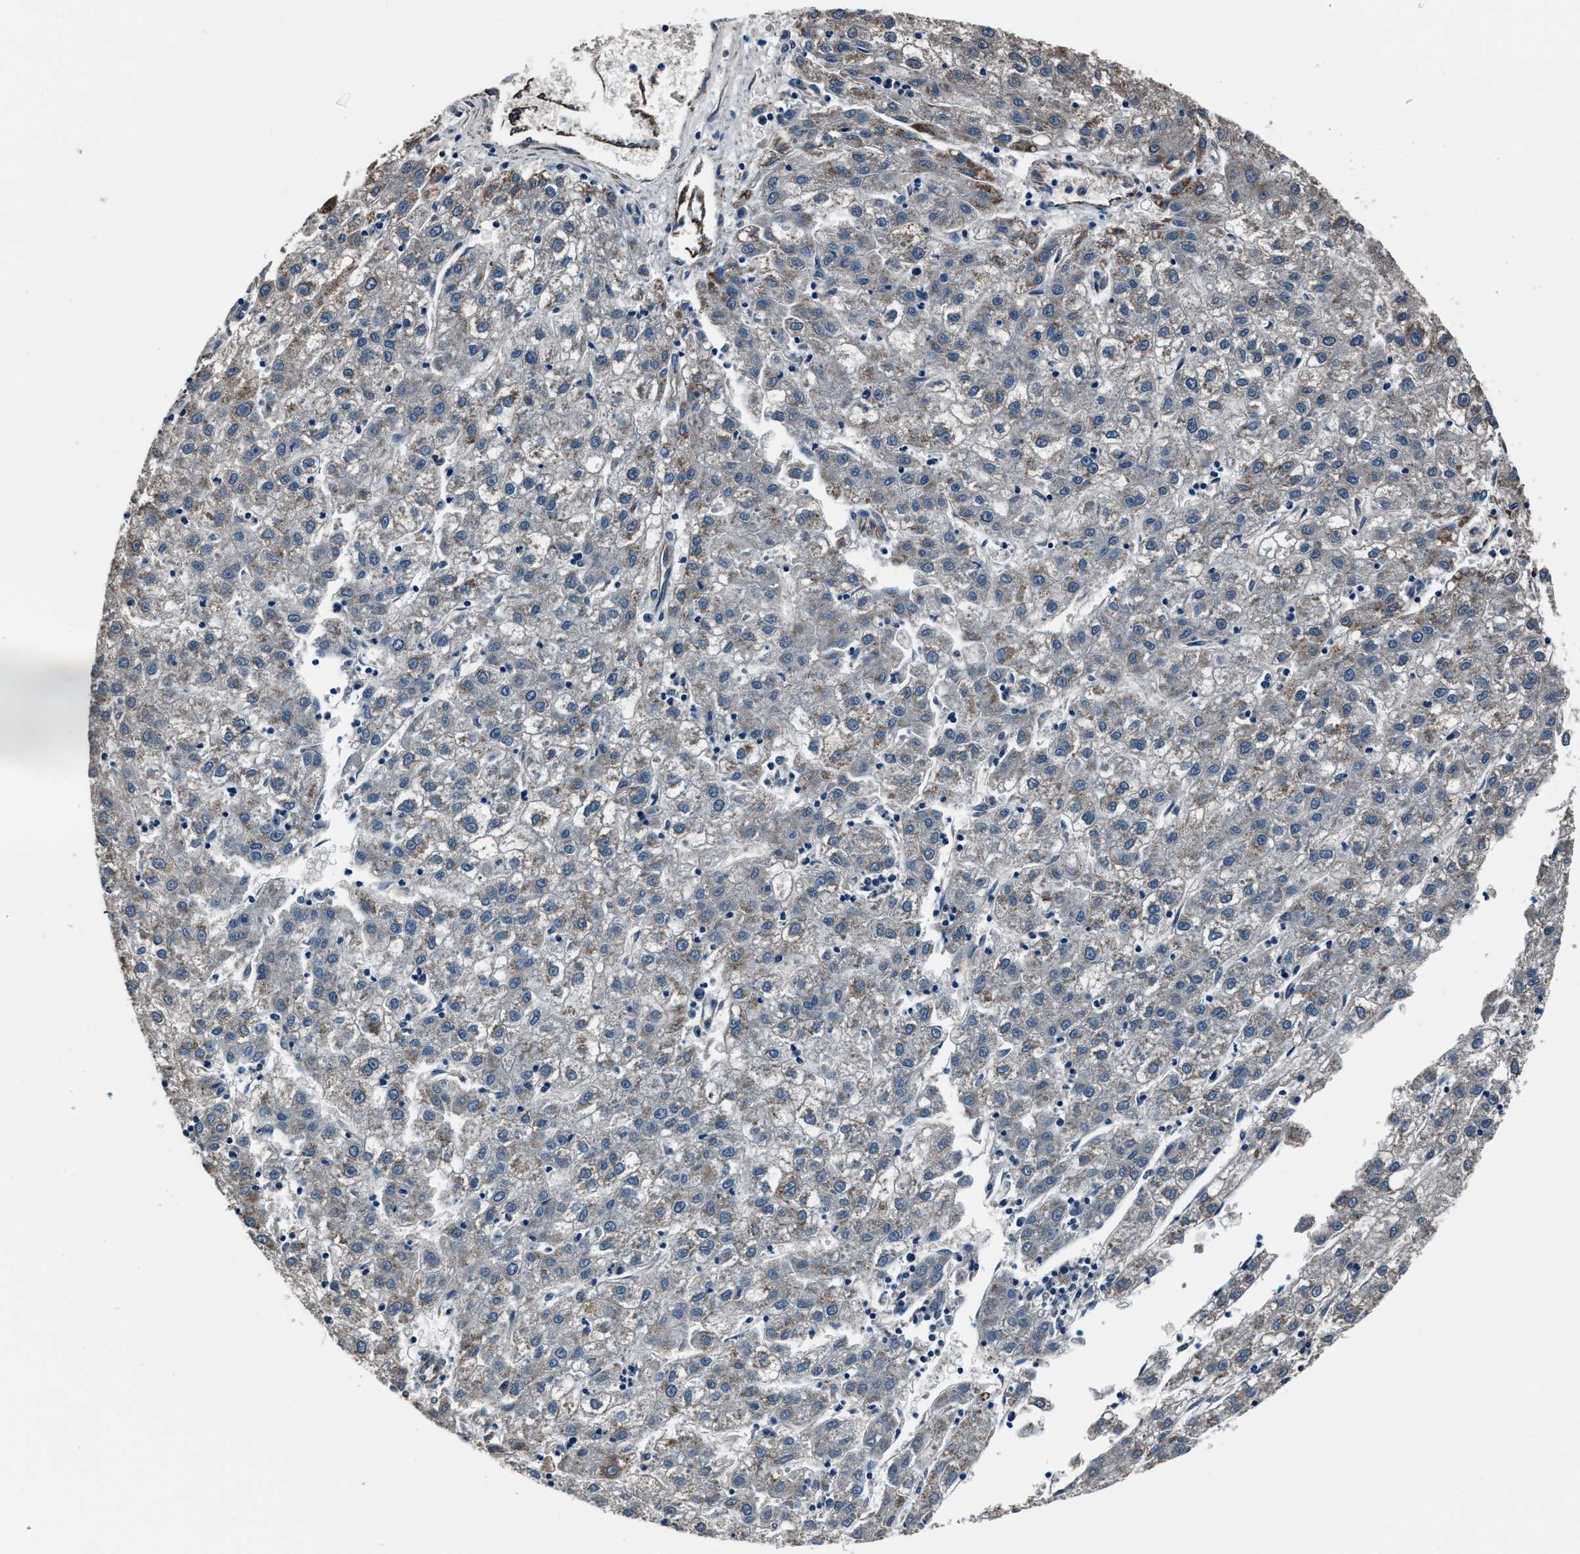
{"staining": {"intensity": "weak", "quantity": "25%-75%", "location": "cytoplasmic/membranous"}, "tissue": "liver cancer", "cell_type": "Tumor cells", "image_type": "cancer", "snomed": [{"axis": "morphology", "description": "Carcinoma, Hepatocellular, NOS"}, {"axis": "topography", "description": "Liver"}], "caption": "A high-resolution photomicrograph shows immunohistochemistry staining of liver cancer (hepatocellular carcinoma), which shows weak cytoplasmic/membranous expression in approximately 25%-75% of tumor cells. Using DAB (3,3'-diaminobenzidine) (brown) and hematoxylin (blue) stains, captured at high magnification using brightfield microscopy.", "gene": "PRTFDC1", "patient": {"sex": "male", "age": 72}}